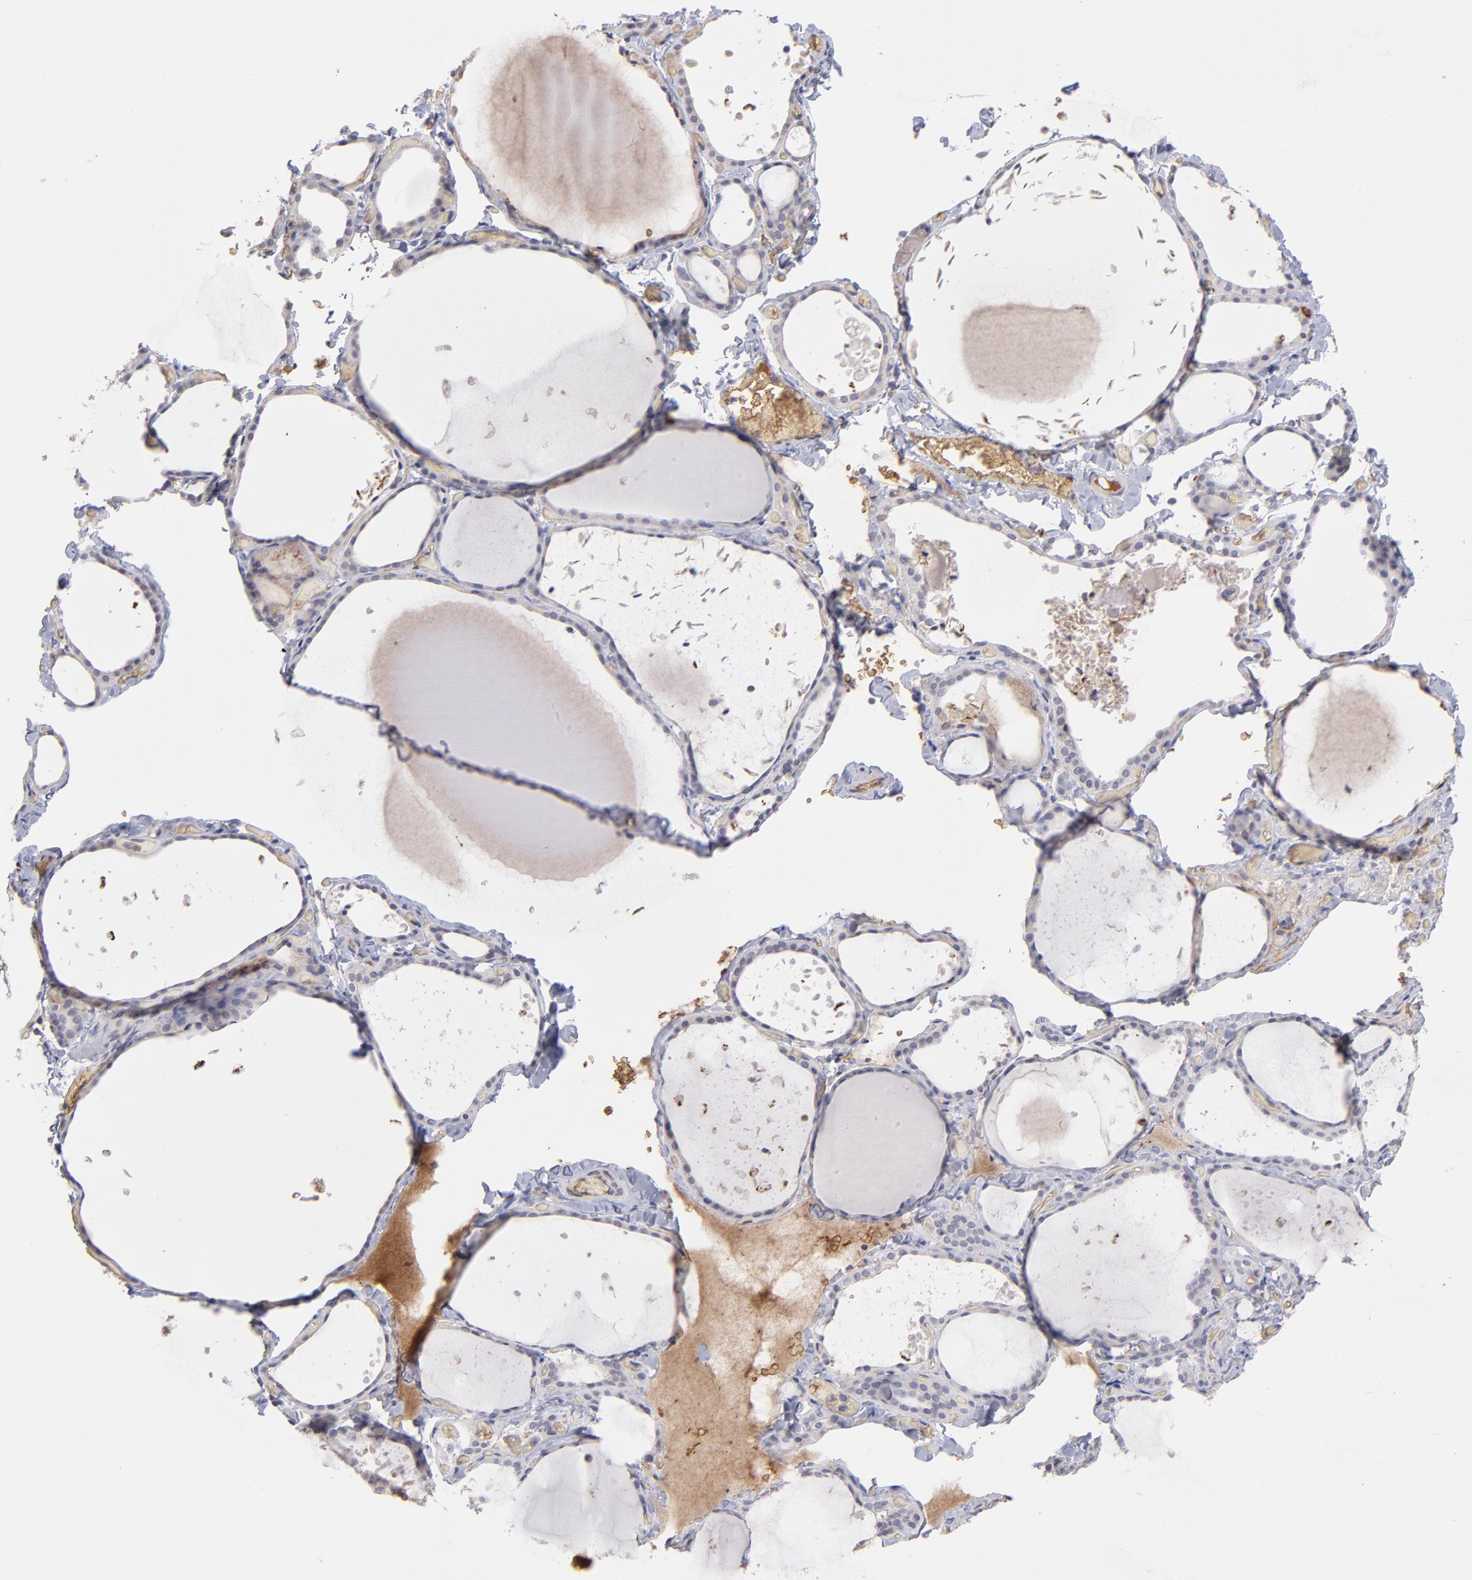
{"staining": {"intensity": "weak", "quantity": ">75%", "location": "cytoplasmic/membranous"}, "tissue": "thyroid gland", "cell_type": "Glandular cells", "image_type": "normal", "snomed": [{"axis": "morphology", "description": "Normal tissue, NOS"}, {"axis": "topography", "description": "Thyroid gland"}], "caption": "Immunohistochemical staining of normal human thyroid gland exhibits weak cytoplasmic/membranous protein positivity in approximately >75% of glandular cells.", "gene": "F13B", "patient": {"sex": "female", "age": 22}}